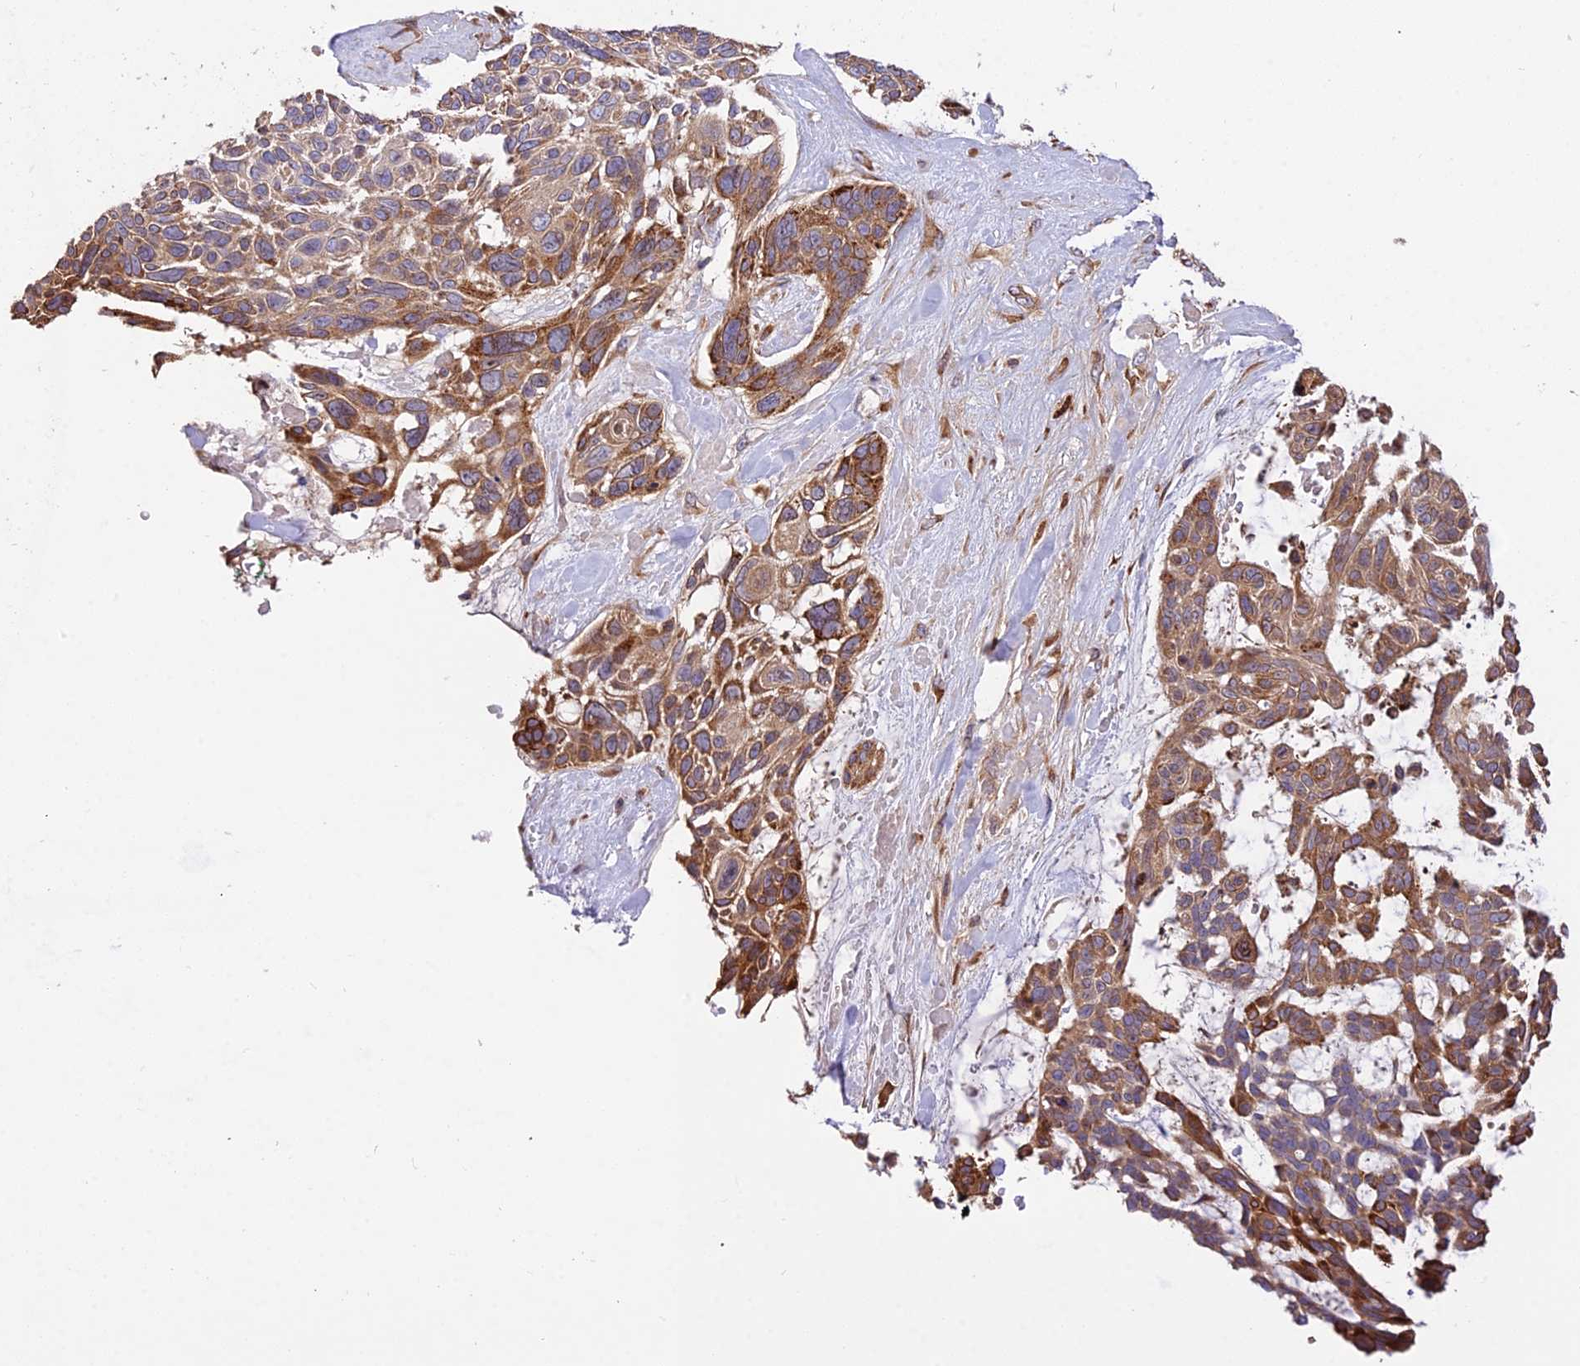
{"staining": {"intensity": "strong", "quantity": "25%-75%", "location": "cytoplasmic/membranous"}, "tissue": "skin cancer", "cell_type": "Tumor cells", "image_type": "cancer", "snomed": [{"axis": "morphology", "description": "Basal cell carcinoma"}, {"axis": "topography", "description": "Skin"}], "caption": "Tumor cells display high levels of strong cytoplasmic/membranous staining in approximately 25%-75% of cells in human skin cancer.", "gene": "ROCK1", "patient": {"sex": "male", "age": 88}}